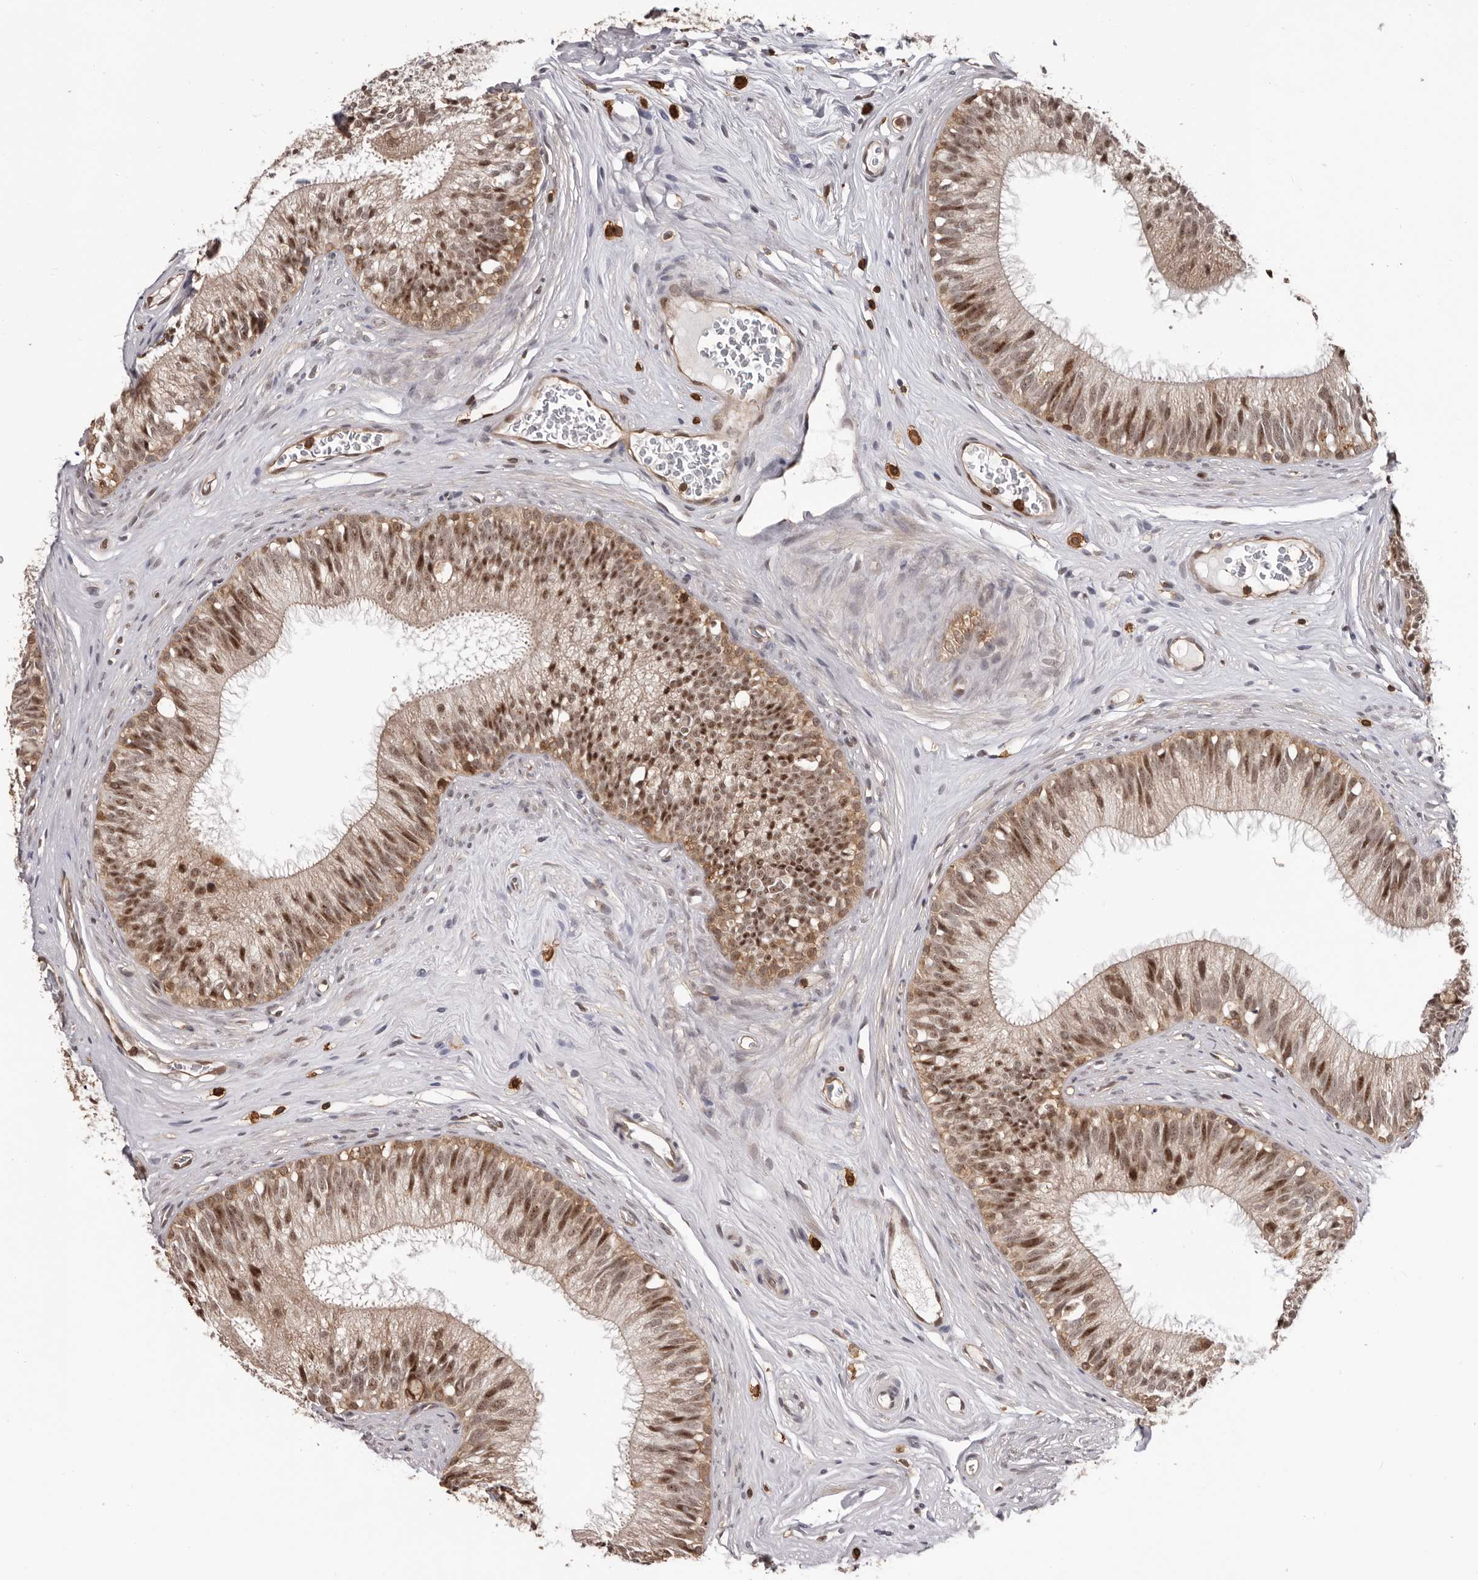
{"staining": {"intensity": "moderate", "quantity": ">75%", "location": "cytoplasmic/membranous,nuclear"}, "tissue": "epididymis", "cell_type": "Glandular cells", "image_type": "normal", "snomed": [{"axis": "morphology", "description": "Normal tissue, NOS"}, {"axis": "topography", "description": "Epididymis"}], "caption": "High-magnification brightfield microscopy of benign epididymis stained with DAB (3,3'-diaminobenzidine) (brown) and counterstained with hematoxylin (blue). glandular cells exhibit moderate cytoplasmic/membranous,nuclear positivity is seen in approximately>75% of cells.", "gene": "PRR12", "patient": {"sex": "male", "age": 29}}